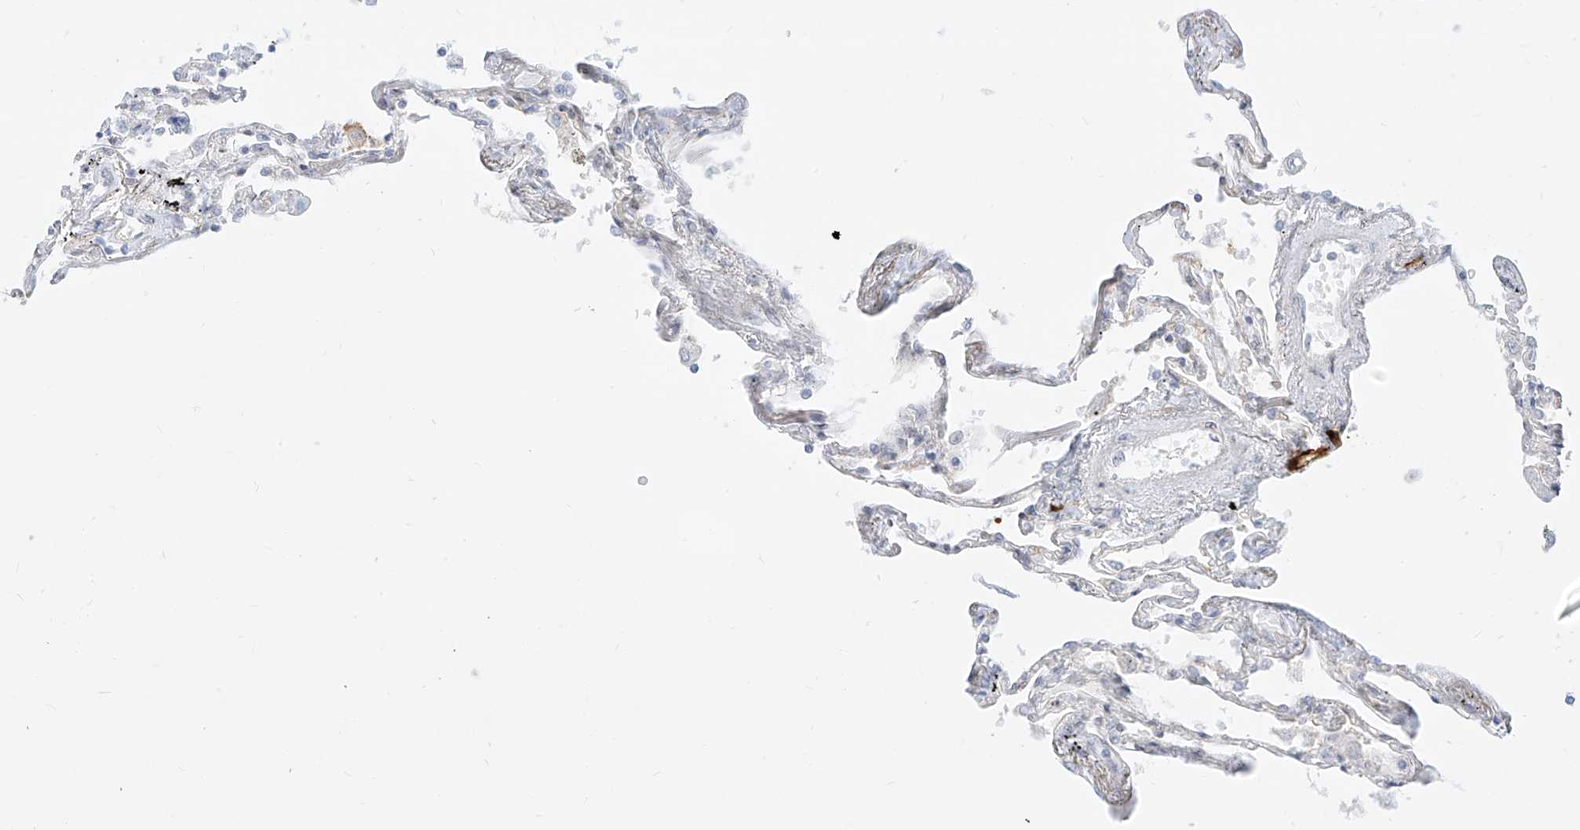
{"staining": {"intensity": "negative", "quantity": "none", "location": "none"}, "tissue": "lung", "cell_type": "Alveolar cells", "image_type": "normal", "snomed": [{"axis": "morphology", "description": "Normal tissue, NOS"}, {"axis": "topography", "description": "Lung"}], "caption": "Immunohistochemistry (IHC) image of normal human lung stained for a protein (brown), which displays no staining in alveolar cells. (DAB (3,3'-diaminobenzidine) immunohistochemistry (IHC), high magnification).", "gene": "NHSL1", "patient": {"sex": "female", "age": 67}}